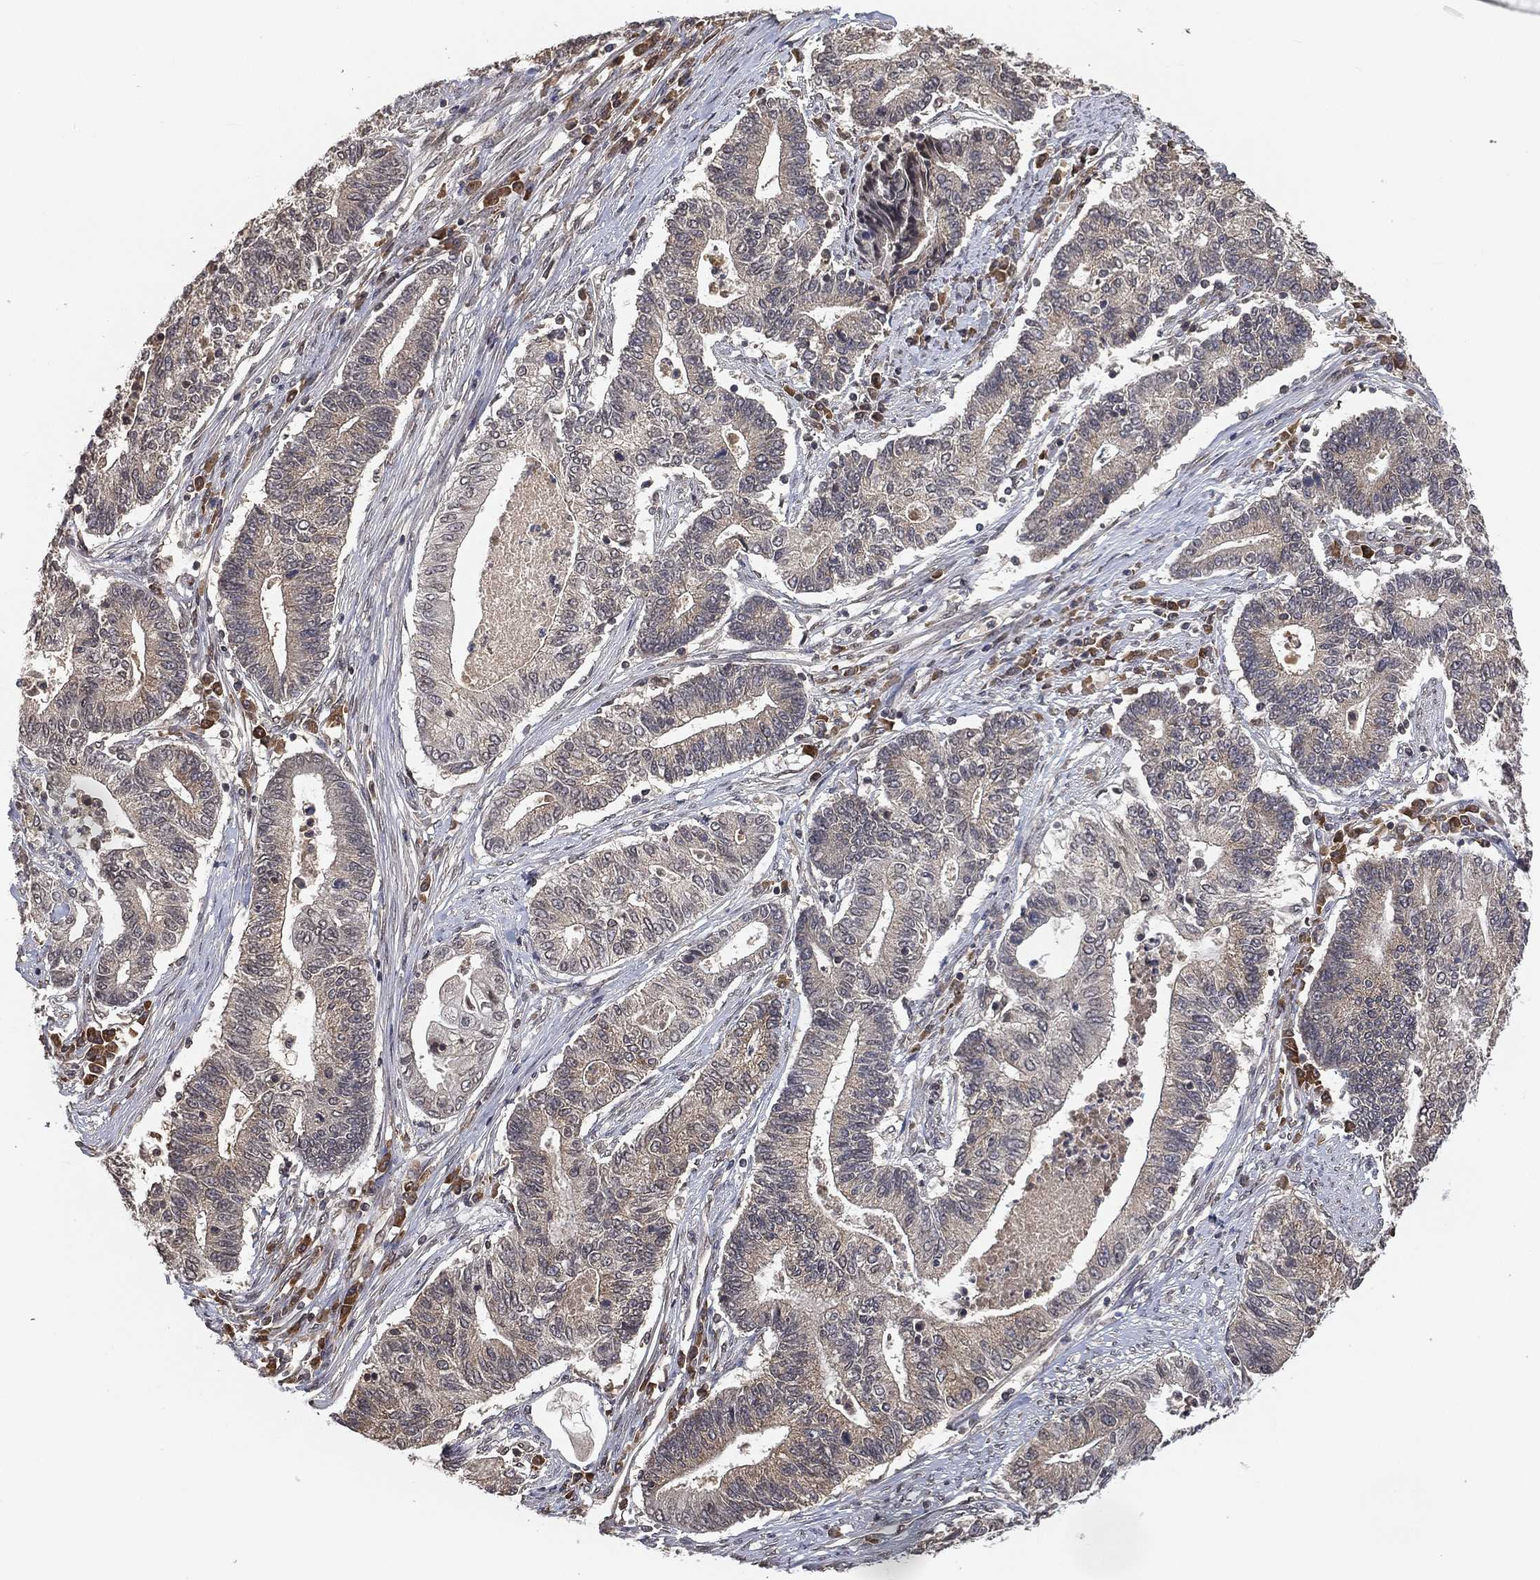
{"staining": {"intensity": "negative", "quantity": "none", "location": "none"}, "tissue": "endometrial cancer", "cell_type": "Tumor cells", "image_type": "cancer", "snomed": [{"axis": "morphology", "description": "Adenocarcinoma, NOS"}, {"axis": "topography", "description": "Uterus"}, {"axis": "topography", "description": "Endometrium"}], "caption": "This micrograph is of endometrial cancer (adenocarcinoma) stained with immunohistochemistry to label a protein in brown with the nuclei are counter-stained blue. There is no expression in tumor cells.", "gene": "UBA5", "patient": {"sex": "female", "age": 54}}